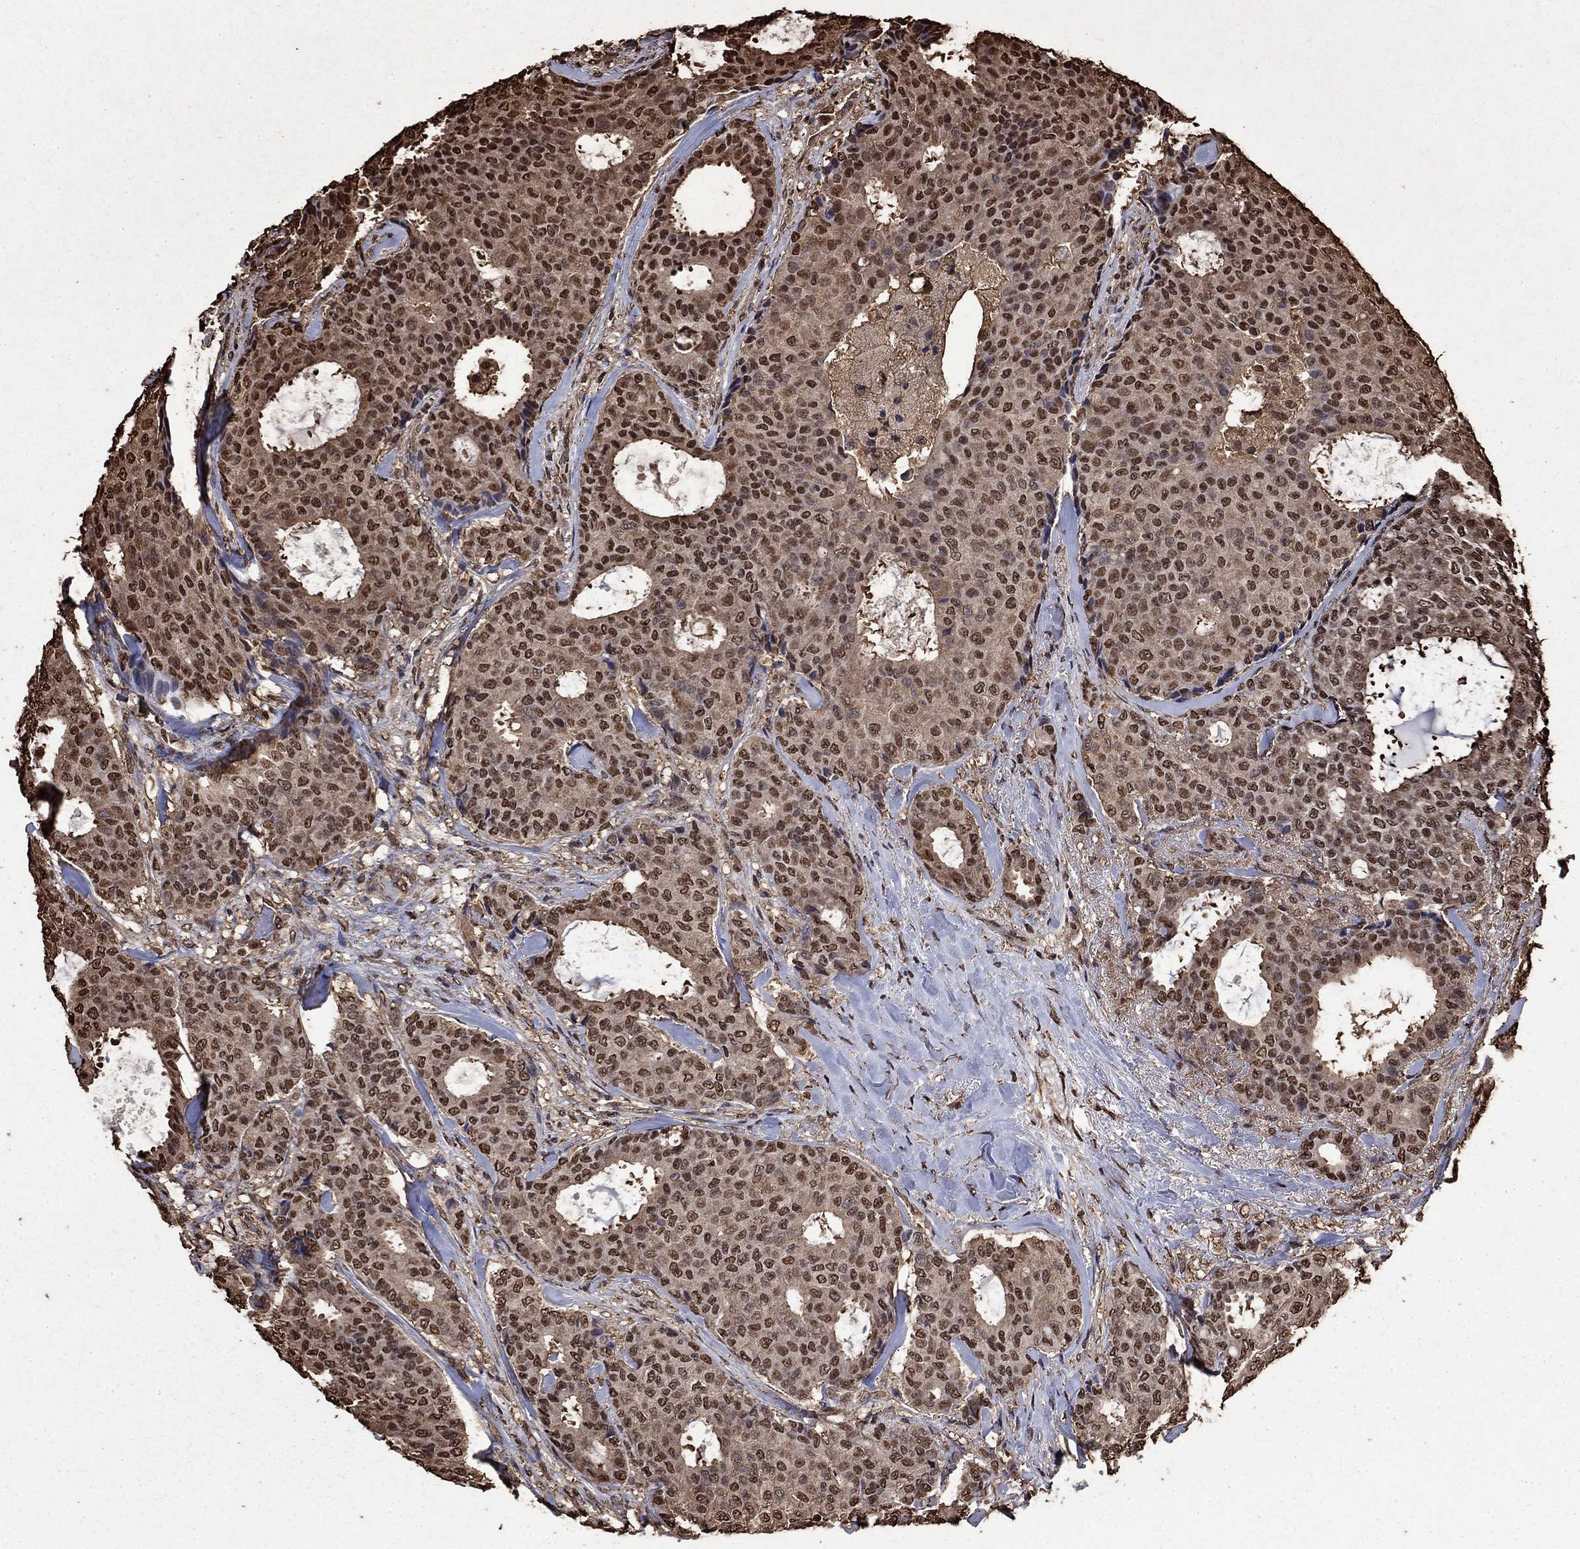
{"staining": {"intensity": "moderate", "quantity": ">75%", "location": "cytoplasmic/membranous,nuclear"}, "tissue": "breast cancer", "cell_type": "Tumor cells", "image_type": "cancer", "snomed": [{"axis": "morphology", "description": "Duct carcinoma"}, {"axis": "topography", "description": "Breast"}], "caption": "Breast infiltrating ductal carcinoma was stained to show a protein in brown. There is medium levels of moderate cytoplasmic/membranous and nuclear positivity in about >75% of tumor cells.", "gene": "GAPDH", "patient": {"sex": "female", "age": 75}}